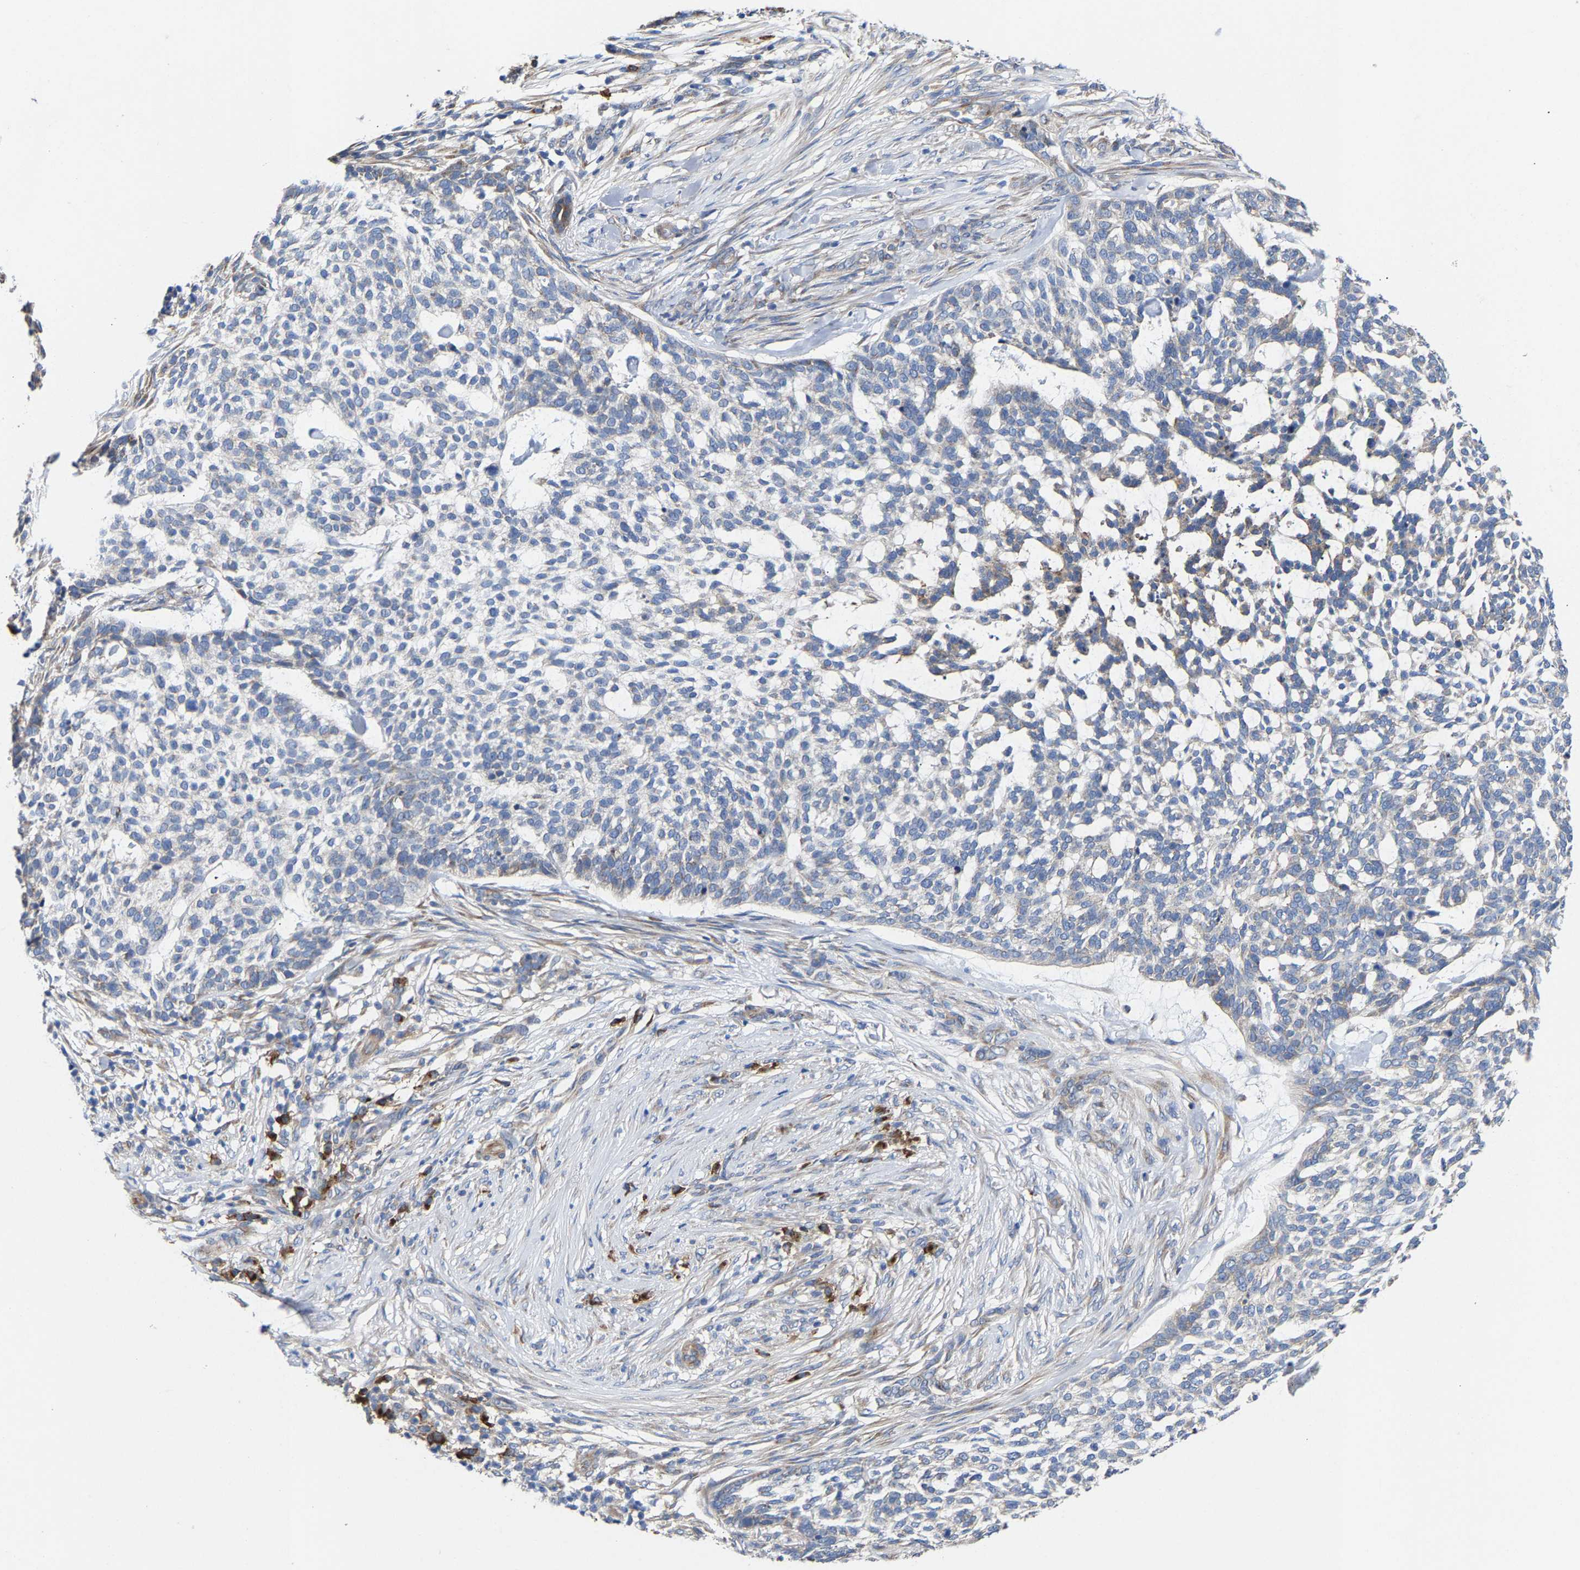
{"staining": {"intensity": "negative", "quantity": "none", "location": "none"}, "tissue": "skin cancer", "cell_type": "Tumor cells", "image_type": "cancer", "snomed": [{"axis": "morphology", "description": "Basal cell carcinoma"}, {"axis": "topography", "description": "Skin"}], "caption": "IHC histopathology image of skin basal cell carcinoma stained for a protein (brown), which shows no expression in tumor cells.", "gene": "PPP1R15A", "patient": {"sex": "female", "age": 64}}